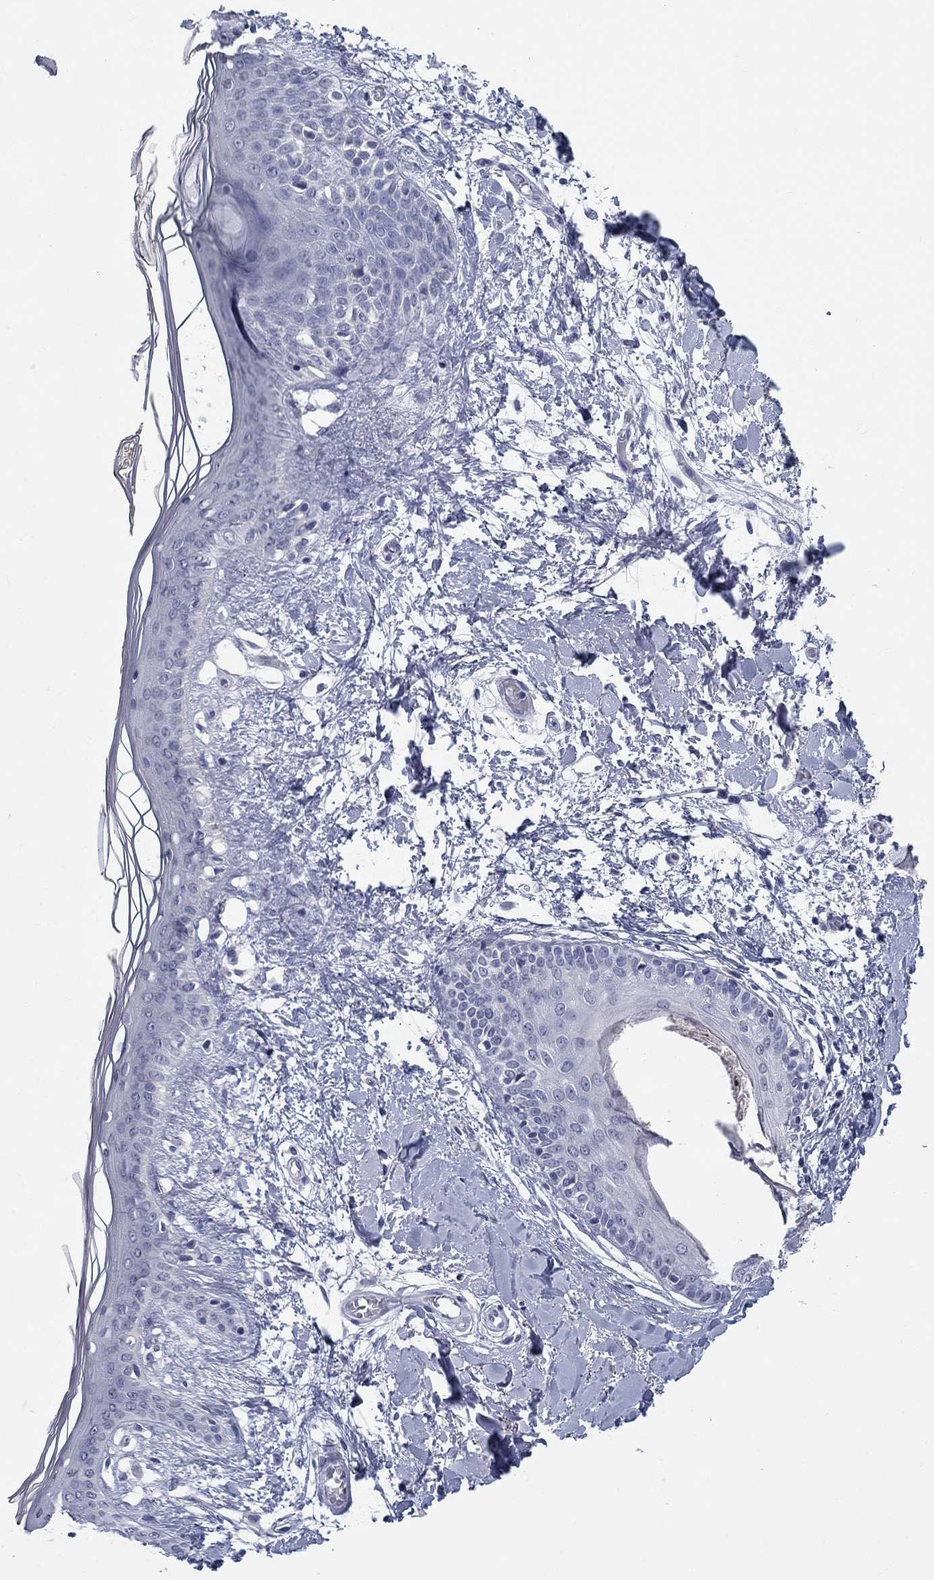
{"staining": {"intensity": "negative", "quantity": "none", "location": "none"}, "tissue": "skin", "cell_type": "Fibroblasts", "image_type": "normal", "snomed": [{"axis": "morphology", "description": "Normal tissue, NOS"}, {"axis": "topography", "description": "Skin"}], "caption": "This is an IHC micrograph of benign skin. There is no staining in fibroblasts.", "gene": "ELAVL4", "patient": {"sex": "female", "age": 34}}